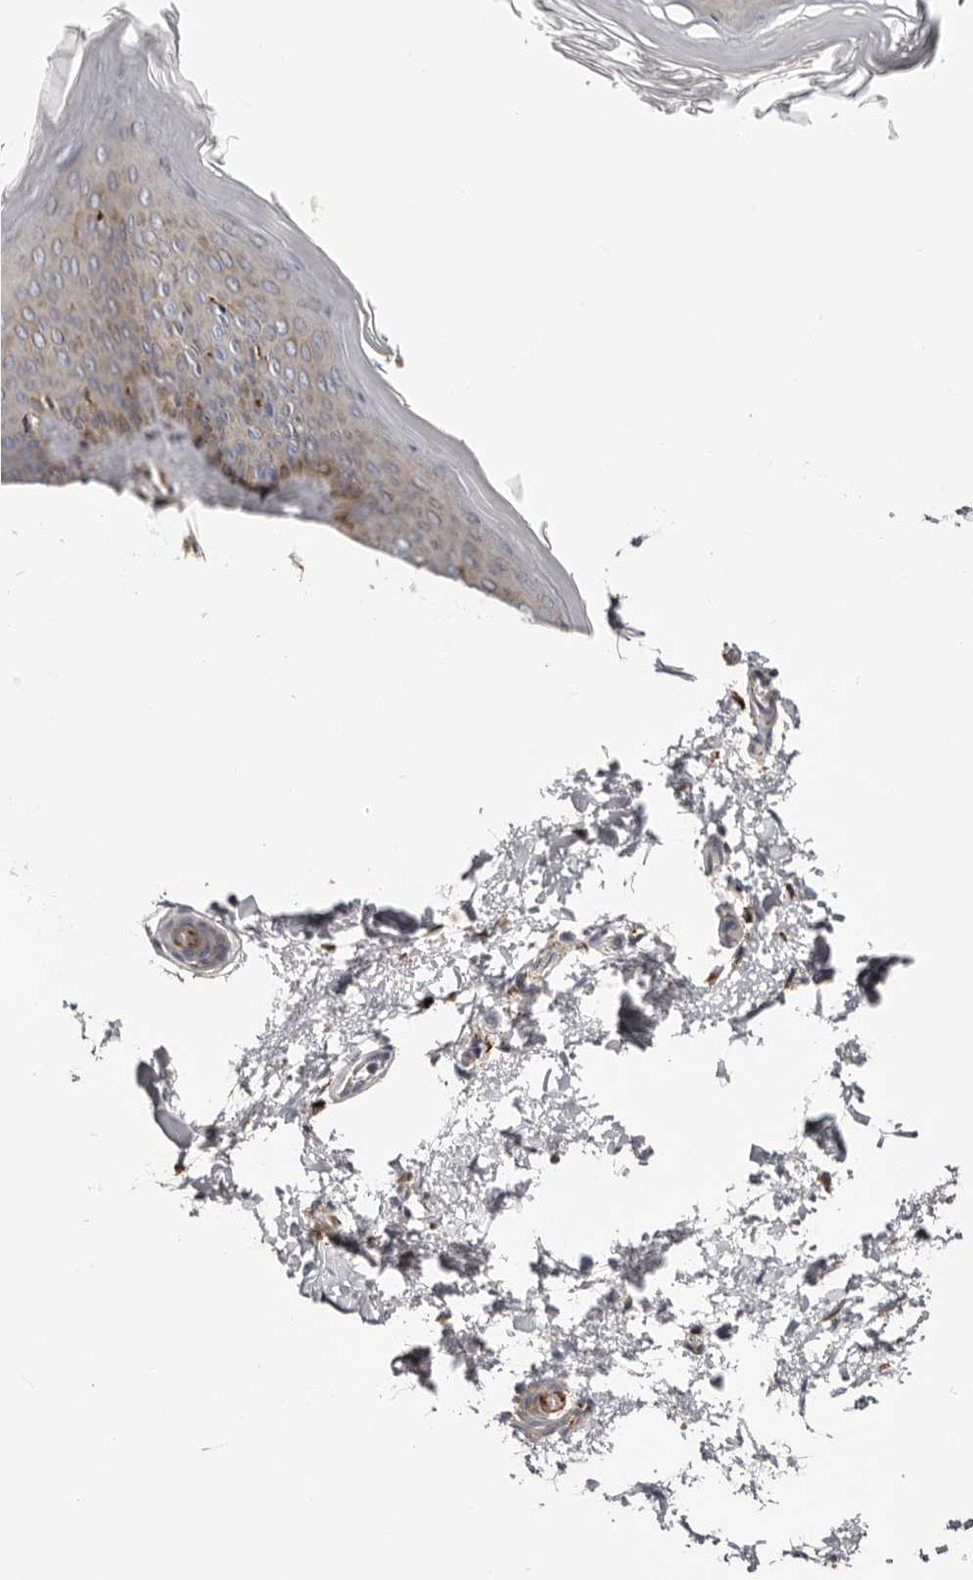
{"staining": {"intensity": "moderate", "quantity": ">75%", "location": "cytoplasmic/membranous"}, "tissue": "skin", "cell_type": "Fibroblasts", "image_type": "normal", "snomed": [{"axis": "morphology", "description": "Normal tissue, NOS"}, {"axis": "topography", "description": "Skin"}], "caption": "This photomicrograph shows normal skin stained with immunohistochemistry to label a protein in brown. The cytoplasmic/membranous of fibroblasts show moderate positivity for the protein. Nuclei are counter-stained blue.", "gene": "GRN", "patient": {"sex": "female", "age": 27}}